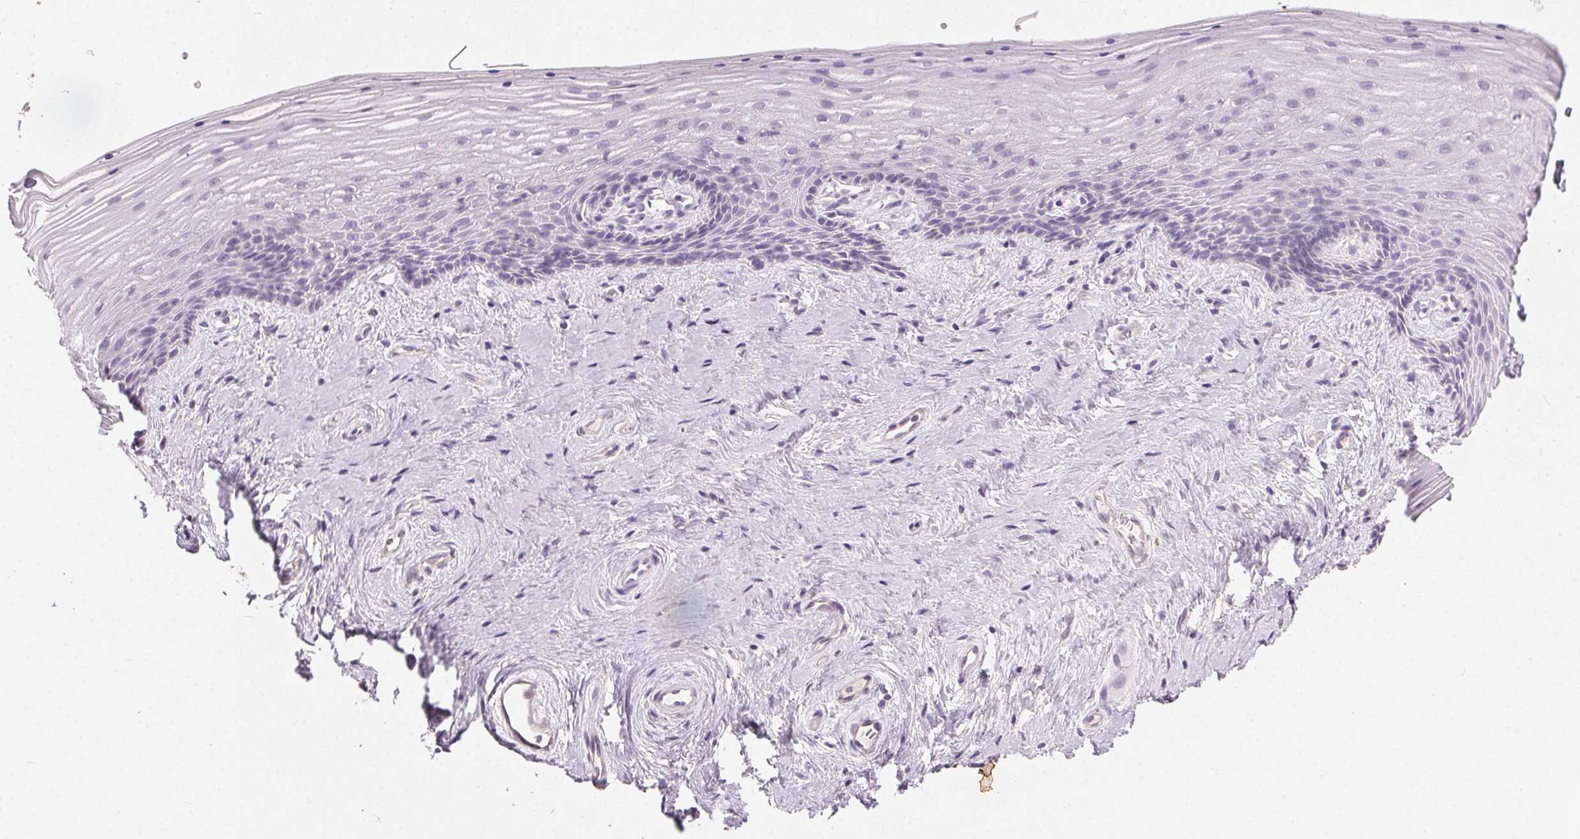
{"staining": {"intensity": "negative", "quantity": "none", "location": "none"}, "tissue": "vagina", "cell_type": "Squamous epithelial cells", "image_type": "normal", "snomed": [{"axis": "morphology", "description": "Normal tissue, NOS"}, {"axis": "topography", "description": "Vagina"}], "caption": "Vagina stained for a protein using IHC demonstrates no expression squamous epithelial cells.", "gene": "CLTRN", "patient": {"sex": "female", "age": 45}}